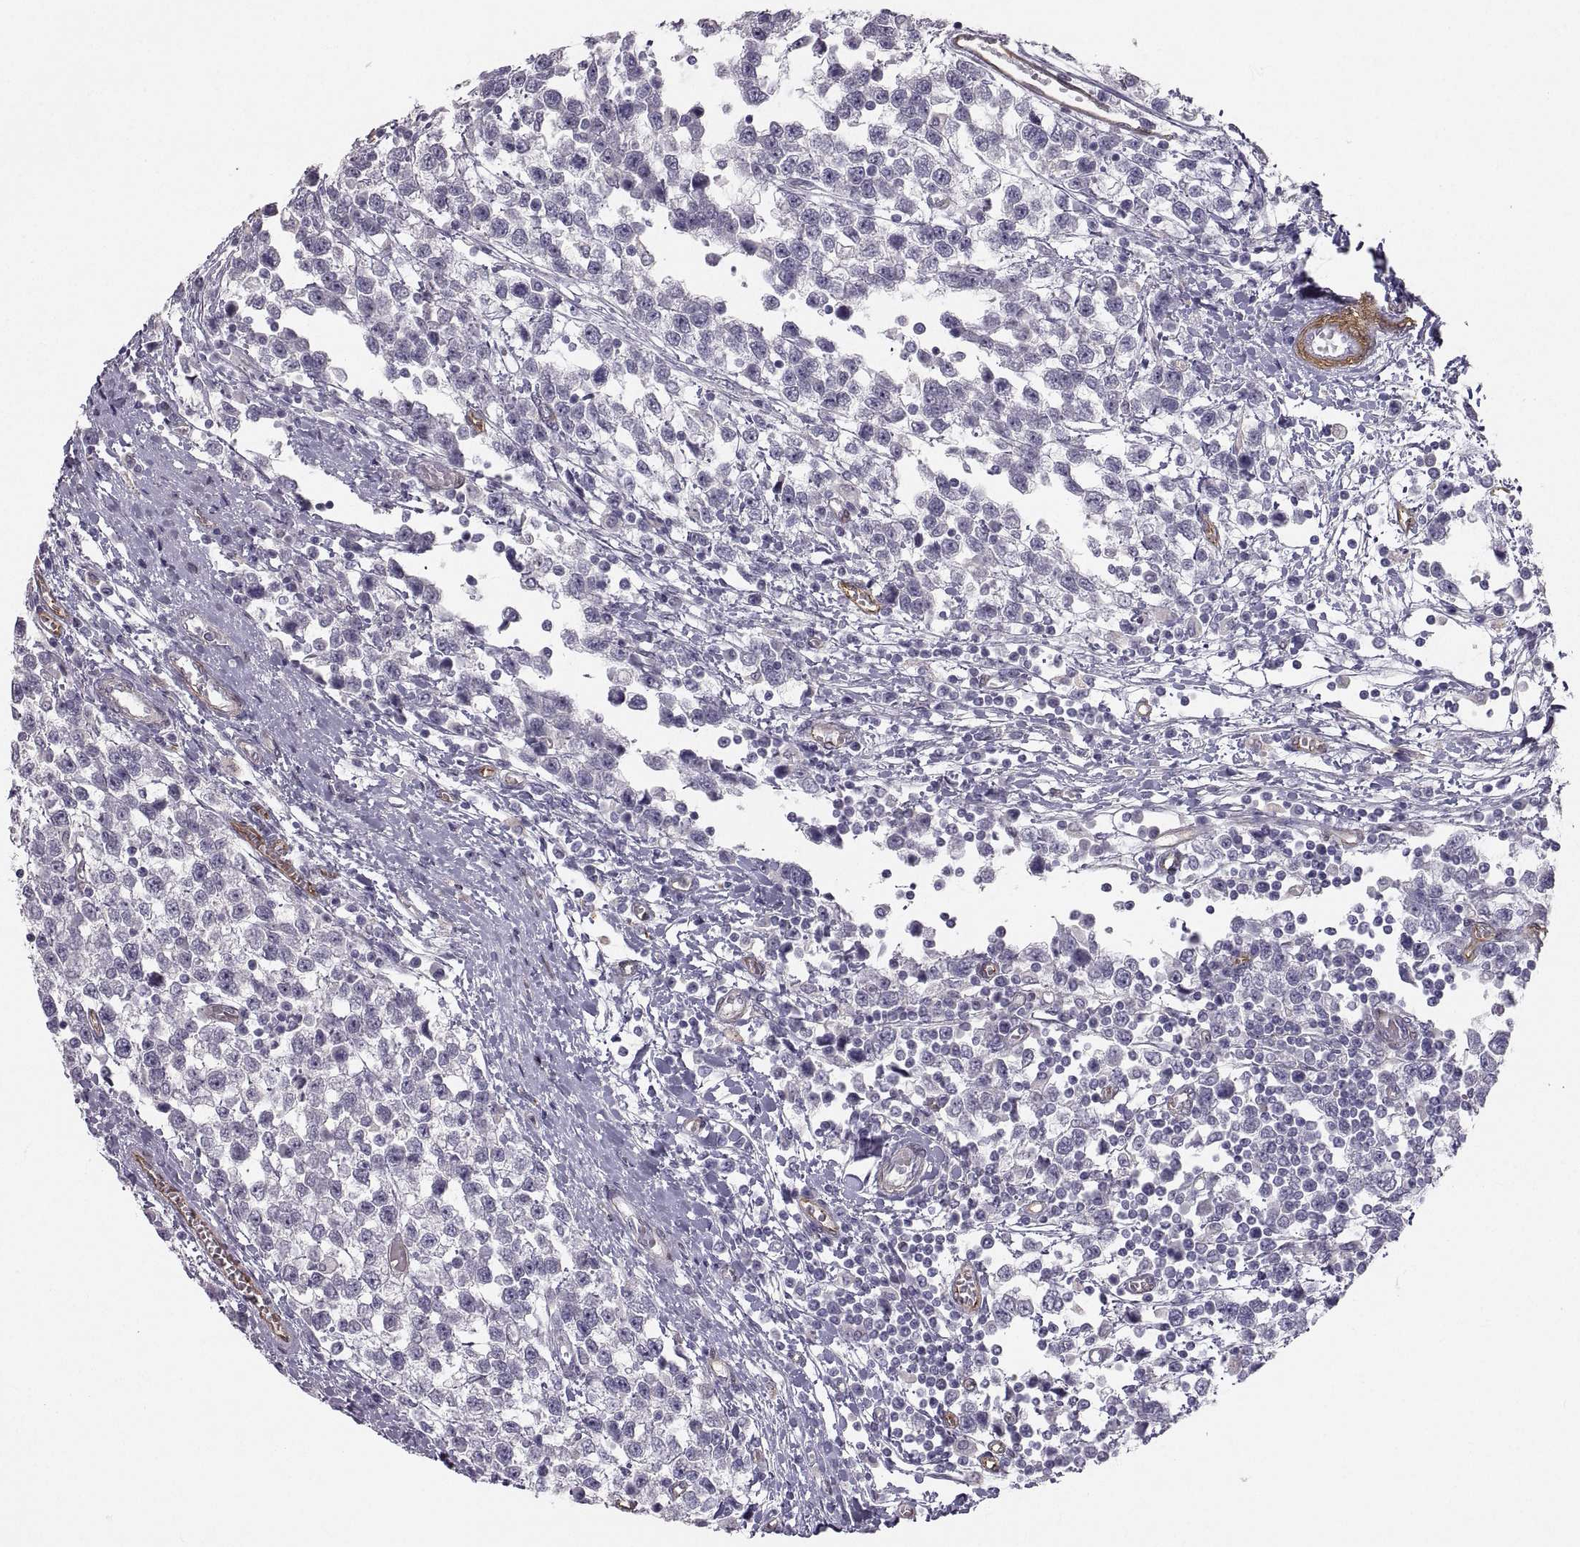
{"staining": {"intensity": "negative", "quantity": "none", "location": "none"}, "tissue": "testis cancer", "cell_type": "Tumor cells", "image_type": "cancer", "snomed": [{"axis": "morphology", "description": "Seminoma, NOS"}, {"axis": "topography", "description": "Testis"}], "caption": "A micrograph of testis seminoma stained for a protein displays no brown staining in tumor cells. Nuclei are stained in blue.", "gene": "PGM5", "patient": {"sex": "male", "age": 34}}